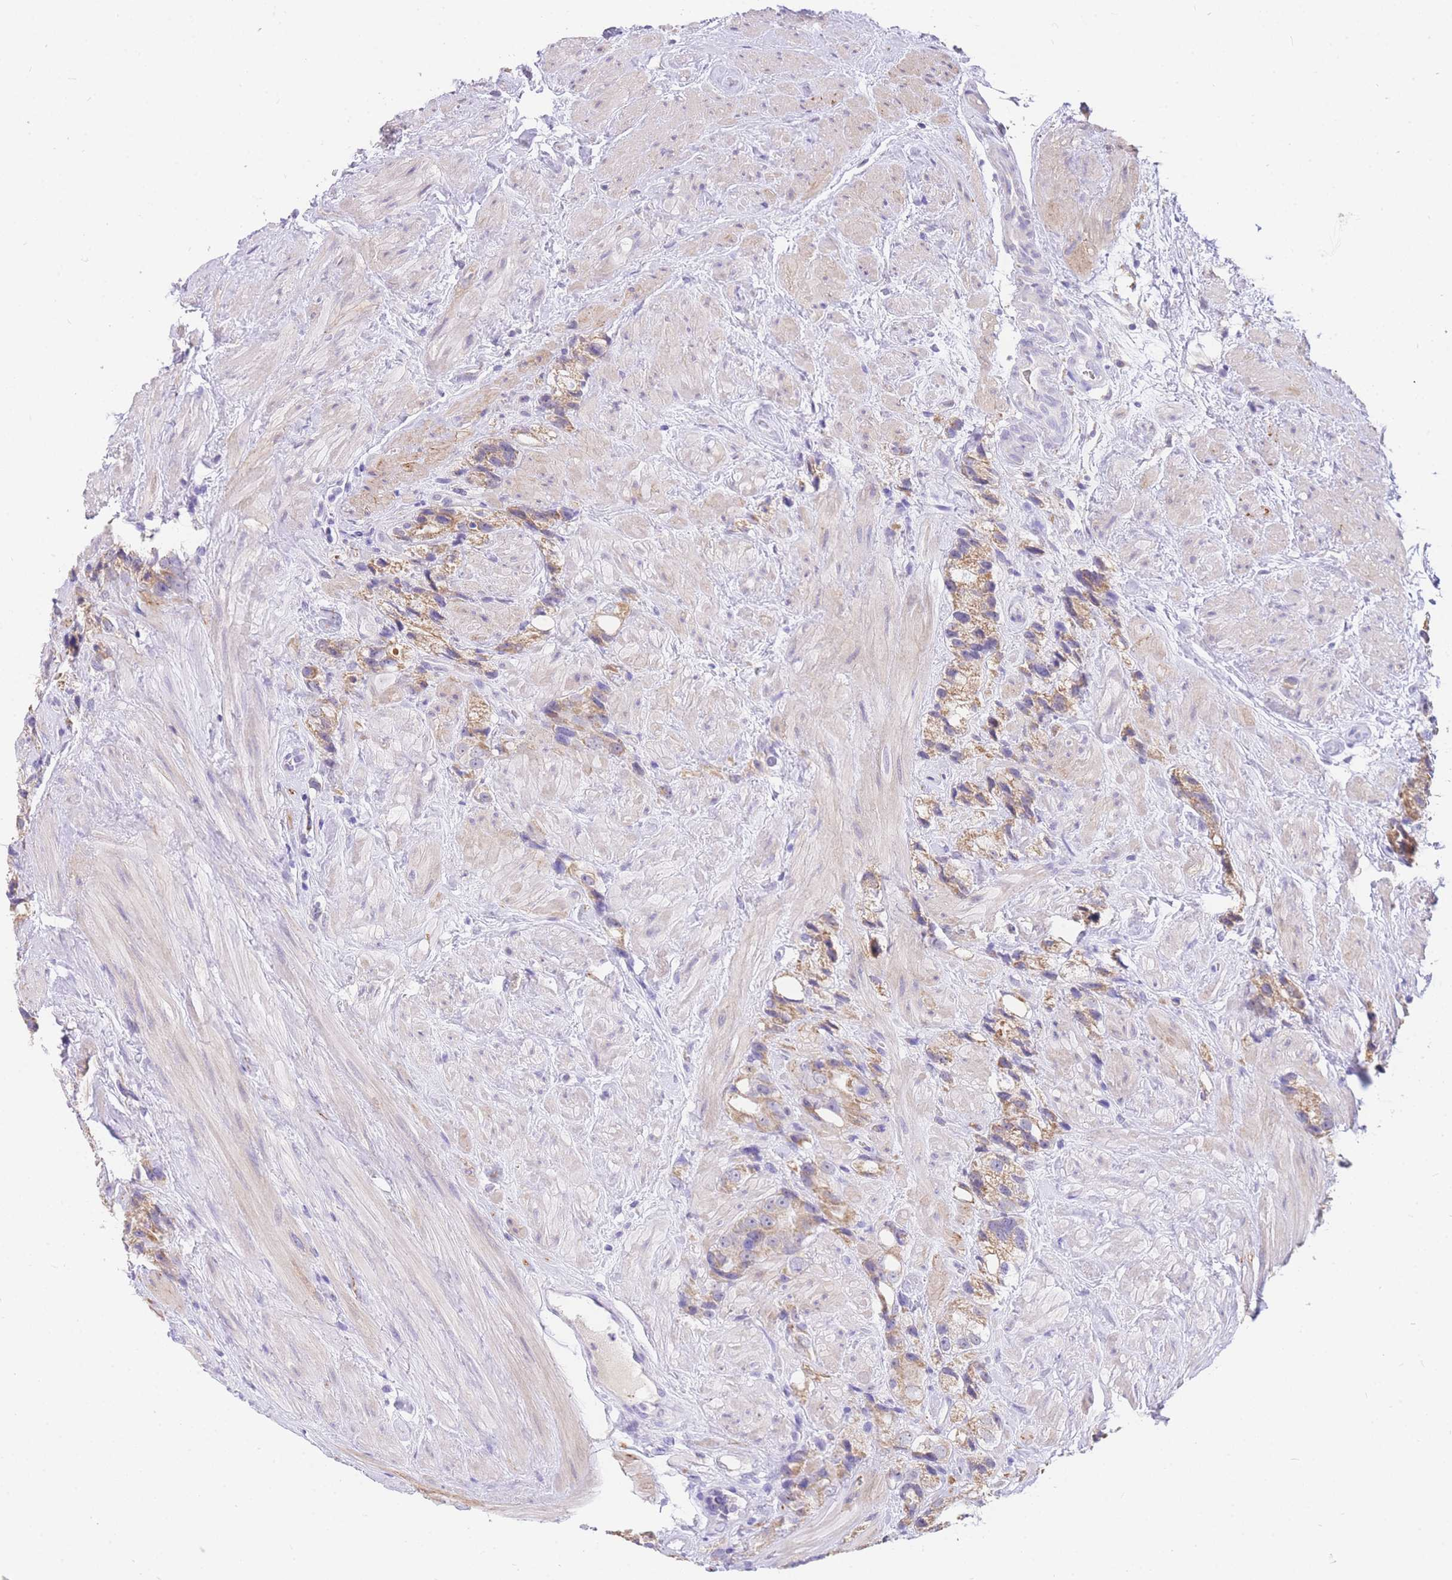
{"staining": {"intensity": "weak", "quantity": ">75%", "location": "cytoplasmic/membranous"}, "tissue": "prostate cancer", "cell_type": "Tumor cells", "image_type": "cancer", "snomed": [{"axis": "morphology", "description": "Adenocarcinoma, NOS"}, {"axis": "topography", "description": "Prostate"}], "caption": "The image shows staining of prostate cancer, revealing weak cytoplasmic/membranous protein staining (brown color) within tumor cells. Immunohistochemistry stains the protein of interest in brown and the nuclei are stained blue.", "gene": "C2orf88", "patient": {"sex": "male", "age": 79}}